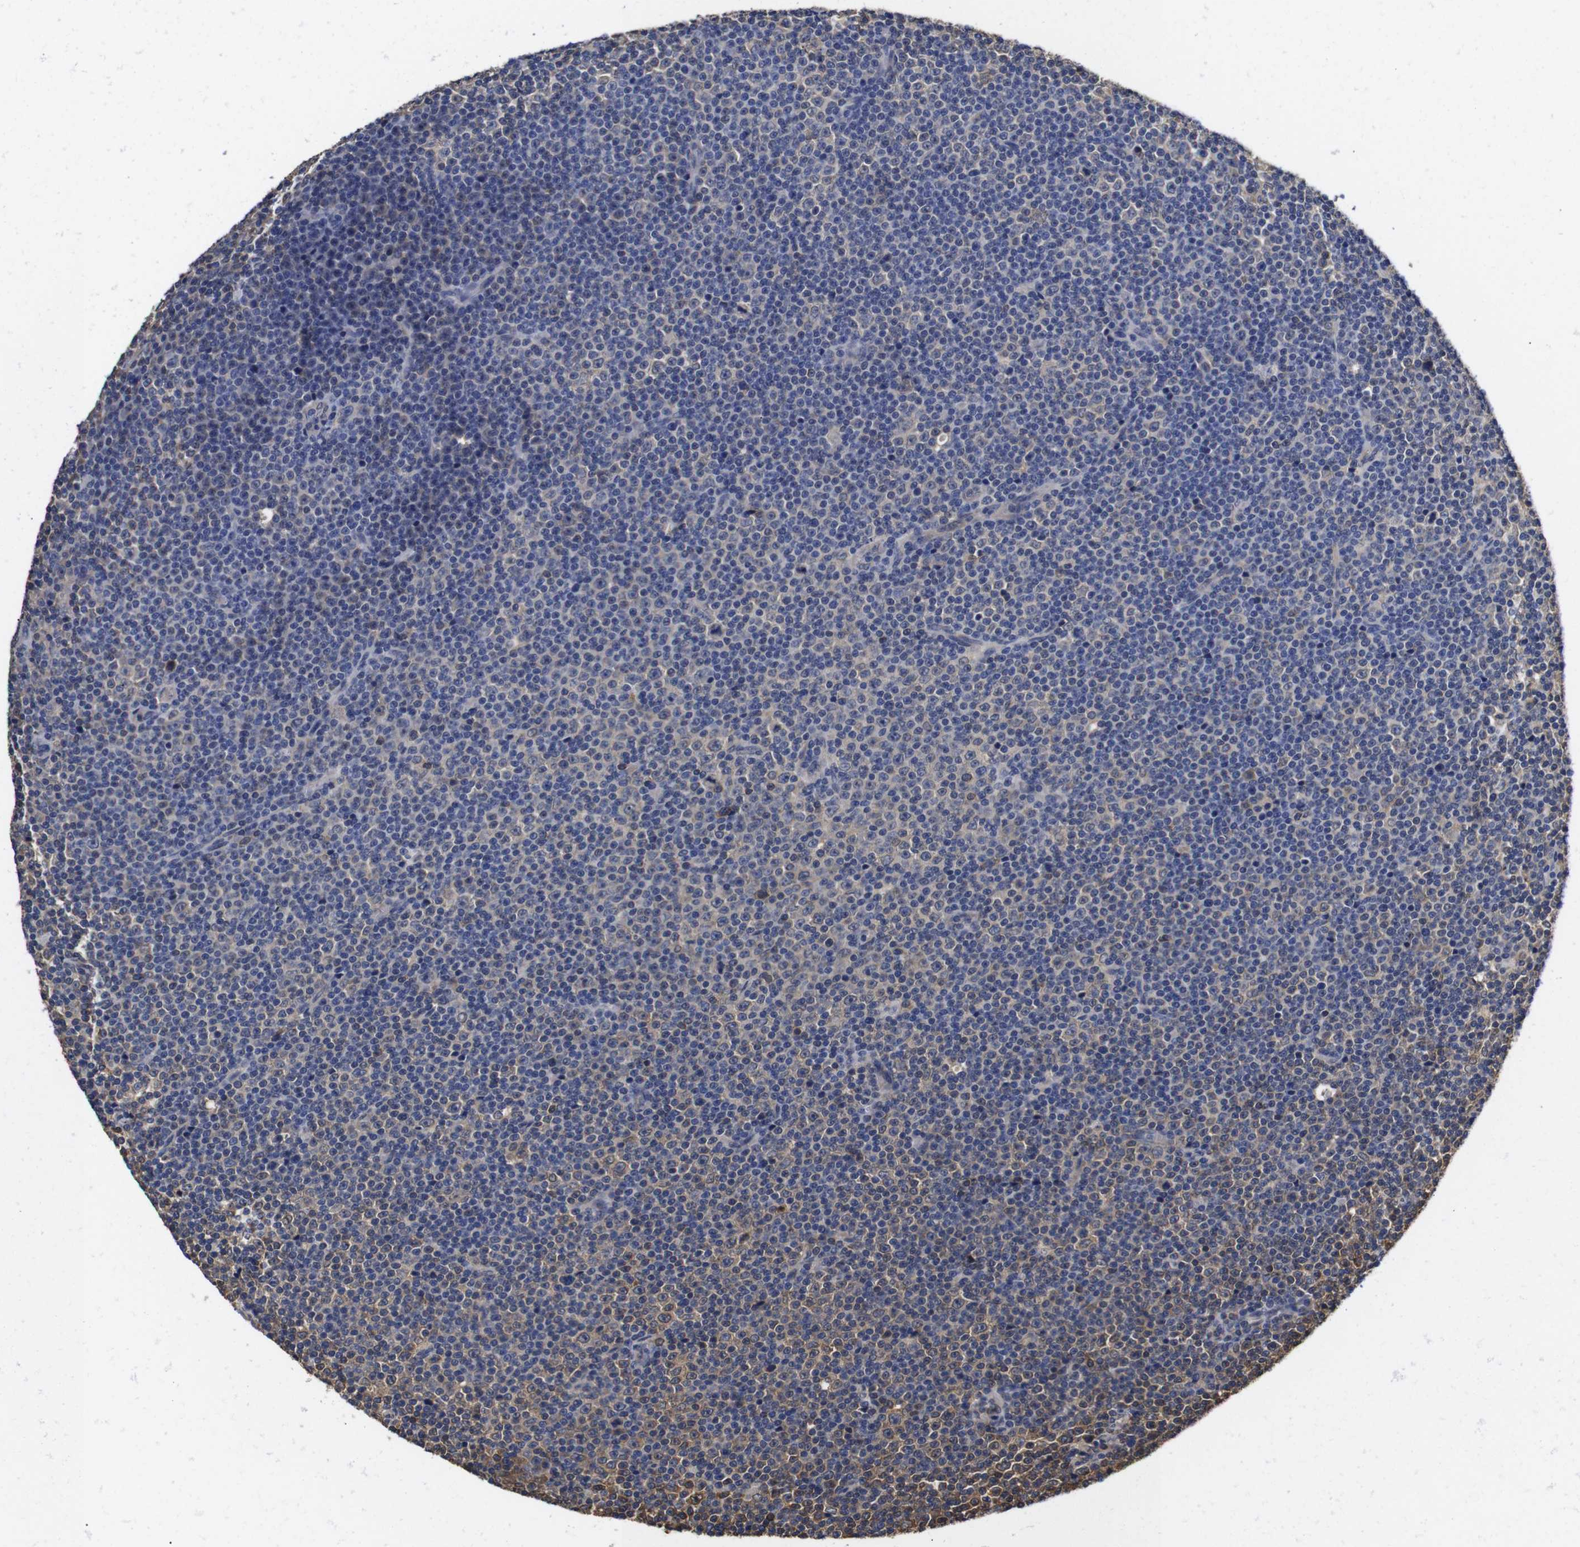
{"staining": {"intensity": "negative", "quantity": "none", "location": "none"}, "tissue": "lymphoma", "cell_type": "Tumor cells", "image_type": "cancer", "snomed": [{"axis": "morphology", "description": "Malignant lymphoma, non-Hodgkin's type, Low grade"}, {"axis": "topography", "description": "Lymph node"}], "caption": "This is an IHC image of human lymphoma. There is no expression in tumor cells.", "gene": "LRRCC1", "patient": {"sex": "female", "age": 67}}